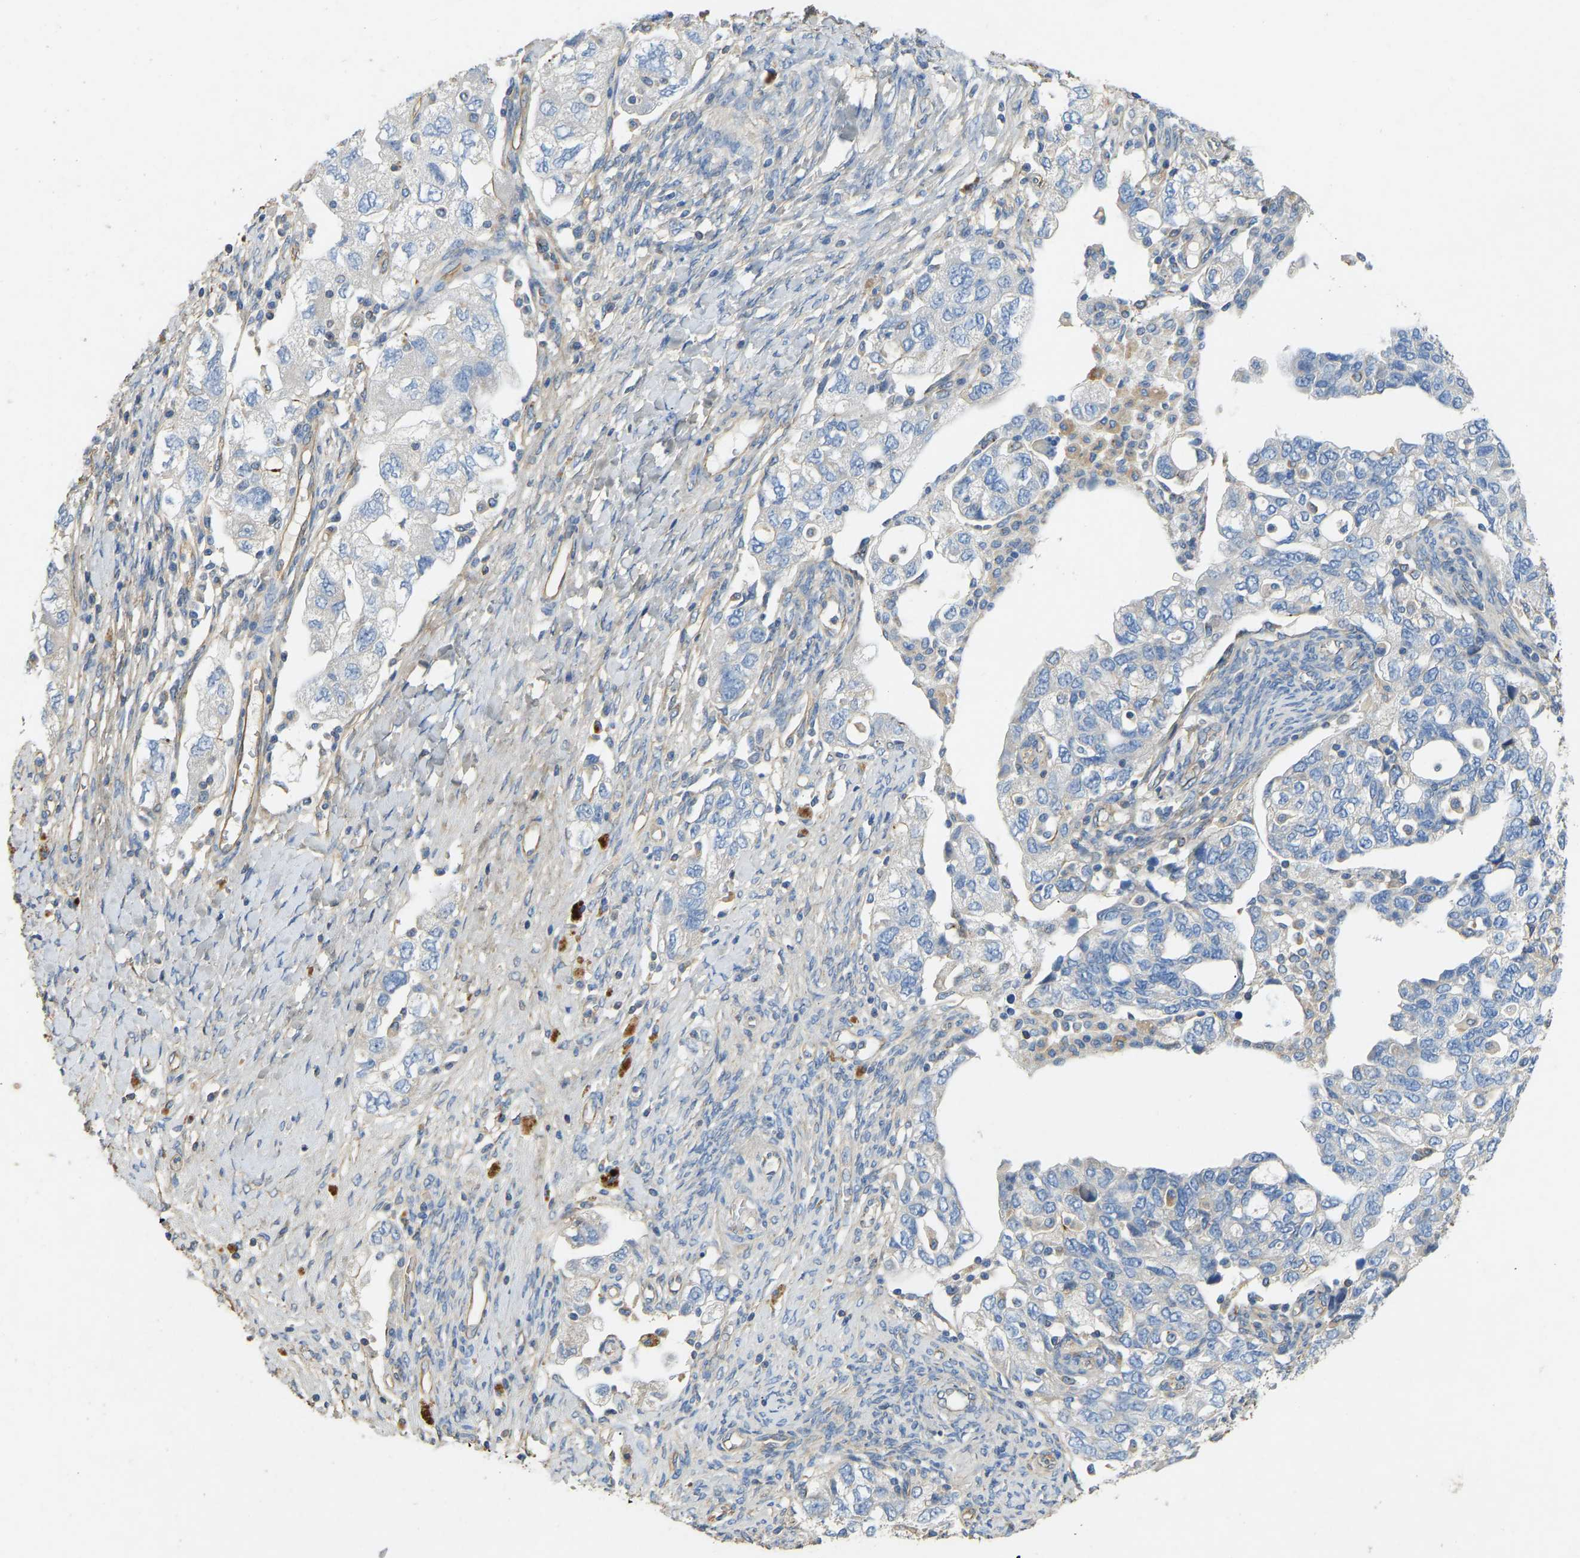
{"staining": {"intensity": "negative", "quantity": "none", "location": "none"}, "tissue": "ovarian cancer", "cell_type": "Tumor cells", "image_type": "cancer", "snomed": [{"axis": "morphology", "description": "Carcinoma, NOS"}, {"axis": "morphology", "description": "Cystadenocarcinoma, serous, NOS"}, {"axis": "topography", "description": "Ovary"}], "caption": "This histopathology image is of ovarian cancer stained with immunohistochemistry to label a protein in brown with the nuclei are counter-stained blue. There is no staining in tumor cells.", "gene": "TECTA", "patient": {"sex": "female", "age": 69}}